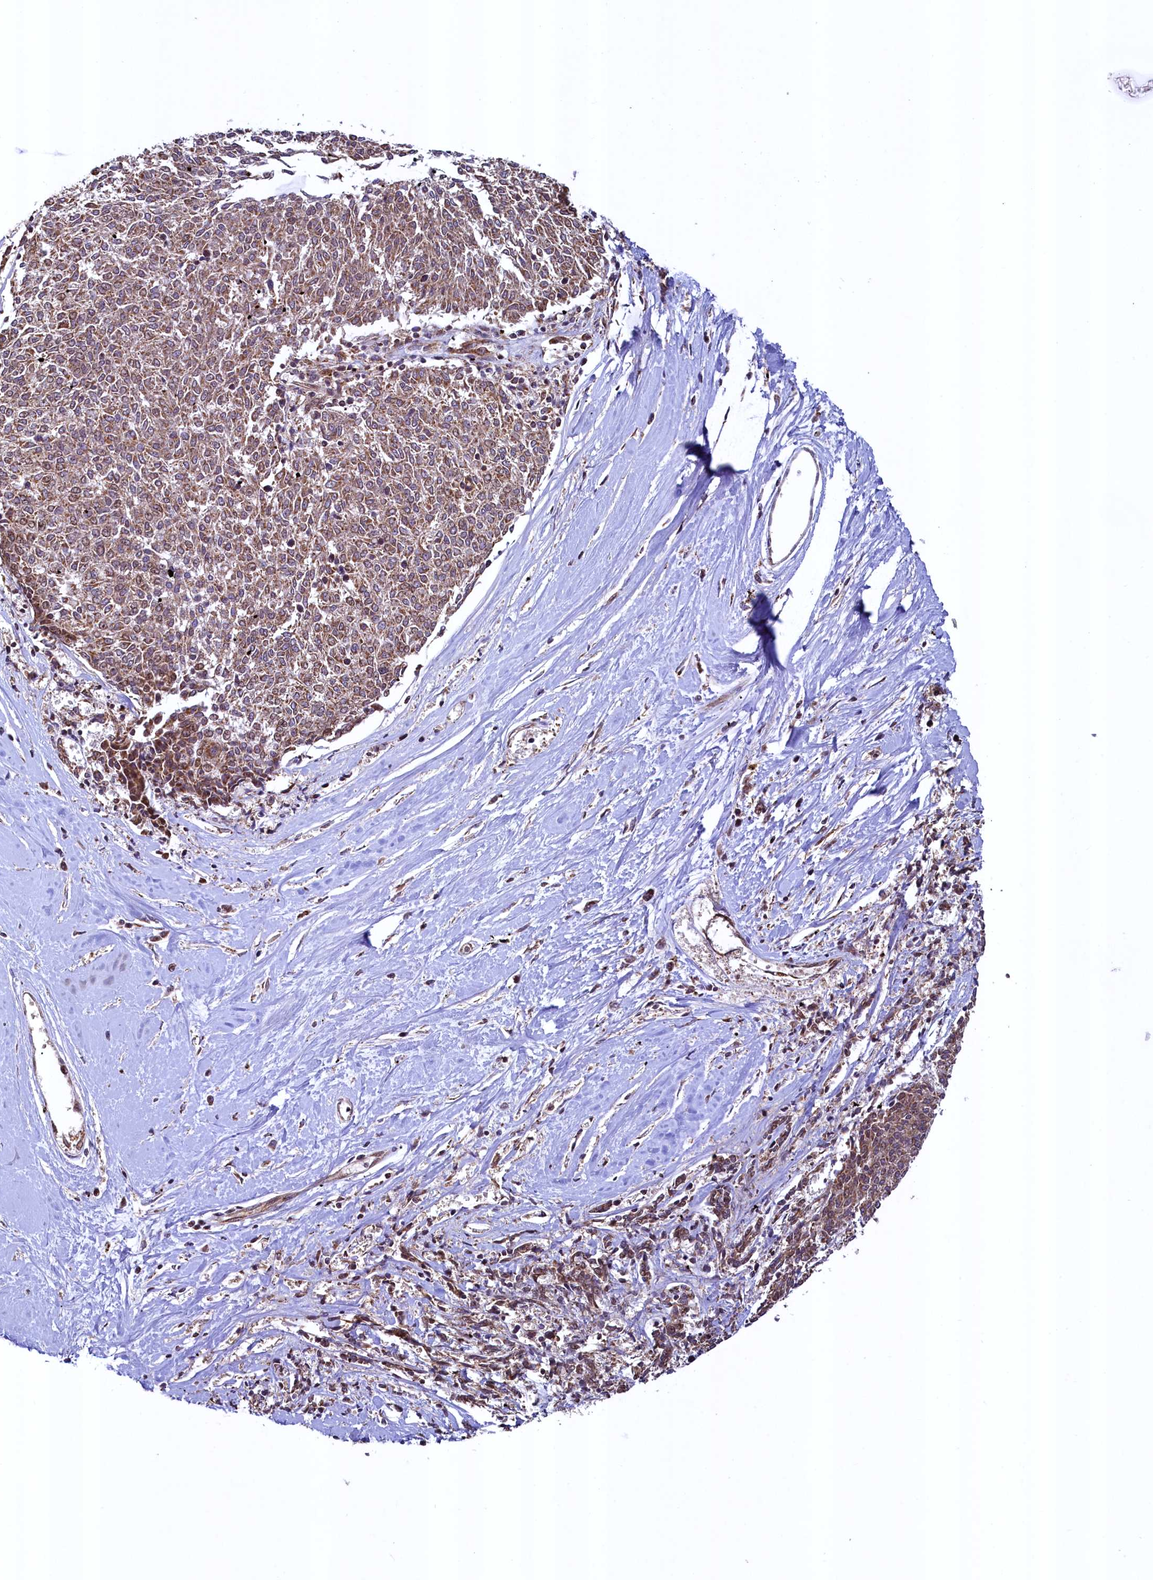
{"staining": {"intensity": "moderate", "quantity": ">75%", "location": "cytoplasmic/membranous"}, "tissue": "melanoma", "cell_type": "Tumor cells", "image_type": "cancer", "snomed": [{"axis": "morphology", "description": "Malignant melanoma, NOS"}, {"axis": "topography", "description": "Skin"}], "caption": "An image showing moderate cytoplasmic/membranous staining in approximately >75% of tumor cells in melanoma, as visualized by brown immunohistochemical staining.", "gene": "ZNF577", "patient": {"sex": "female", "age": 72}}